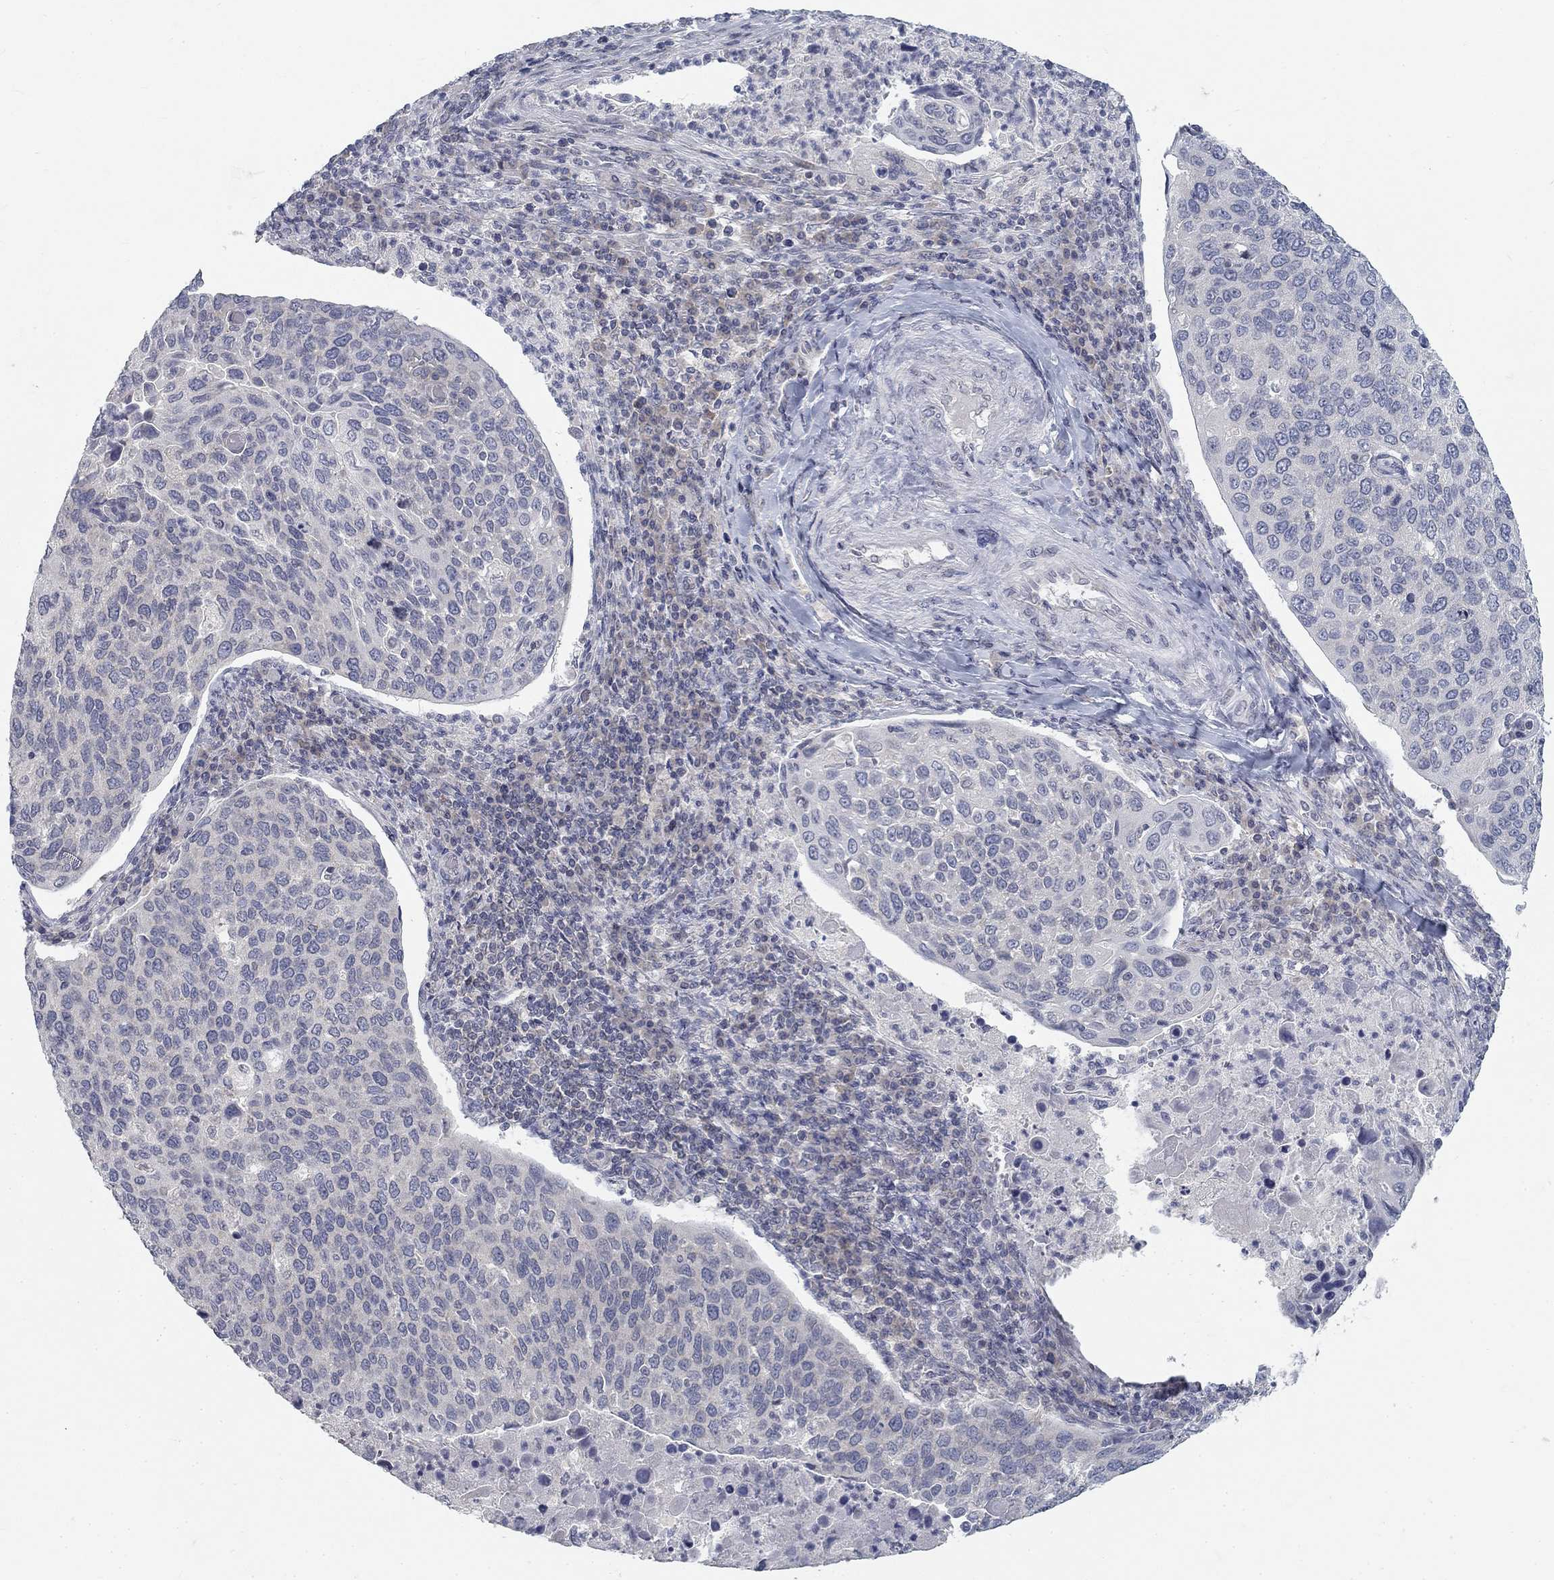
{"staining": {"intensity": "negative", "quantity": "none", "location": "none"}, "tissue": "cervical cancer", "cell_type": "Tumor cells", "image_type": "cancer", "snomed": [{"axis": "morphology", "description": "Squamous cell carcinoma, NOS"}, {"axis": "topography", "description": "Cervix"}], "caption": "Immunohistochemistry histopathology image of neoplastic tissue: cervical cancer stained with DAB reveals no significant protein staining in tumor cells. Brightfield microscopy of immunohistochemistry (IHC) stained with DAB (3,3'-diaminobenzidine) (brown) and hematoxylin (blue), captured at high magnification.", "gene": "ATP1A3", "patient": {"sex": "female", "age": 54}}